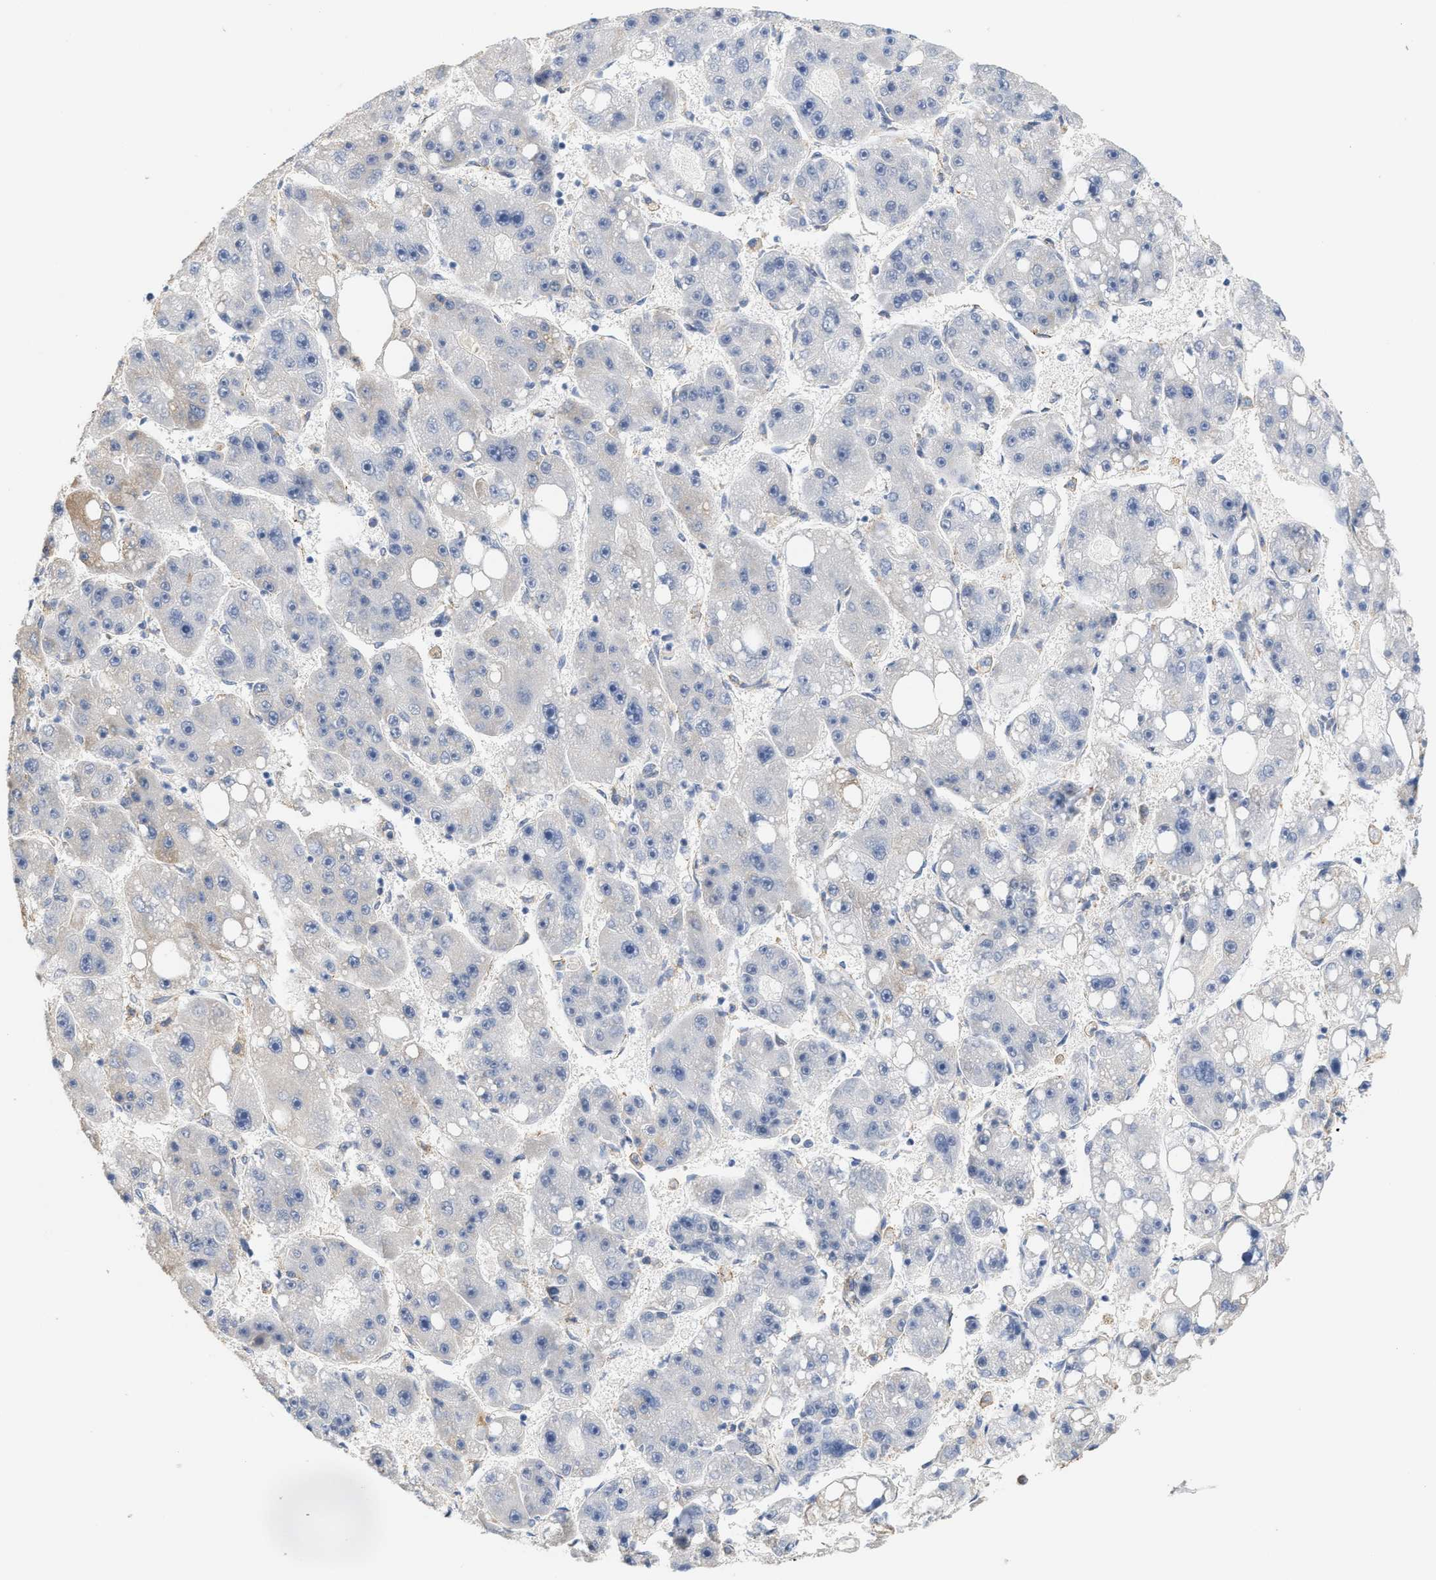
{"staining": {"intensity": "negative", "quantity": "none", "location": "none"}, "tissue": "liver cancer", "cell_type": "Tumor cells", "image_type": "cancer", "snomed": [{"axis": "morphology", "description": "Carcinoma, Hepatocellular, NOS"}, {"axis": "topography", "description": "Liver"}], "caption": "Immunohistochemical staining of liver cancer shows no significant expression in tumor cells. Nuclei are stained in blue.", "gene": "RYR2", "patient": {"sex": "female", "age": 61}}